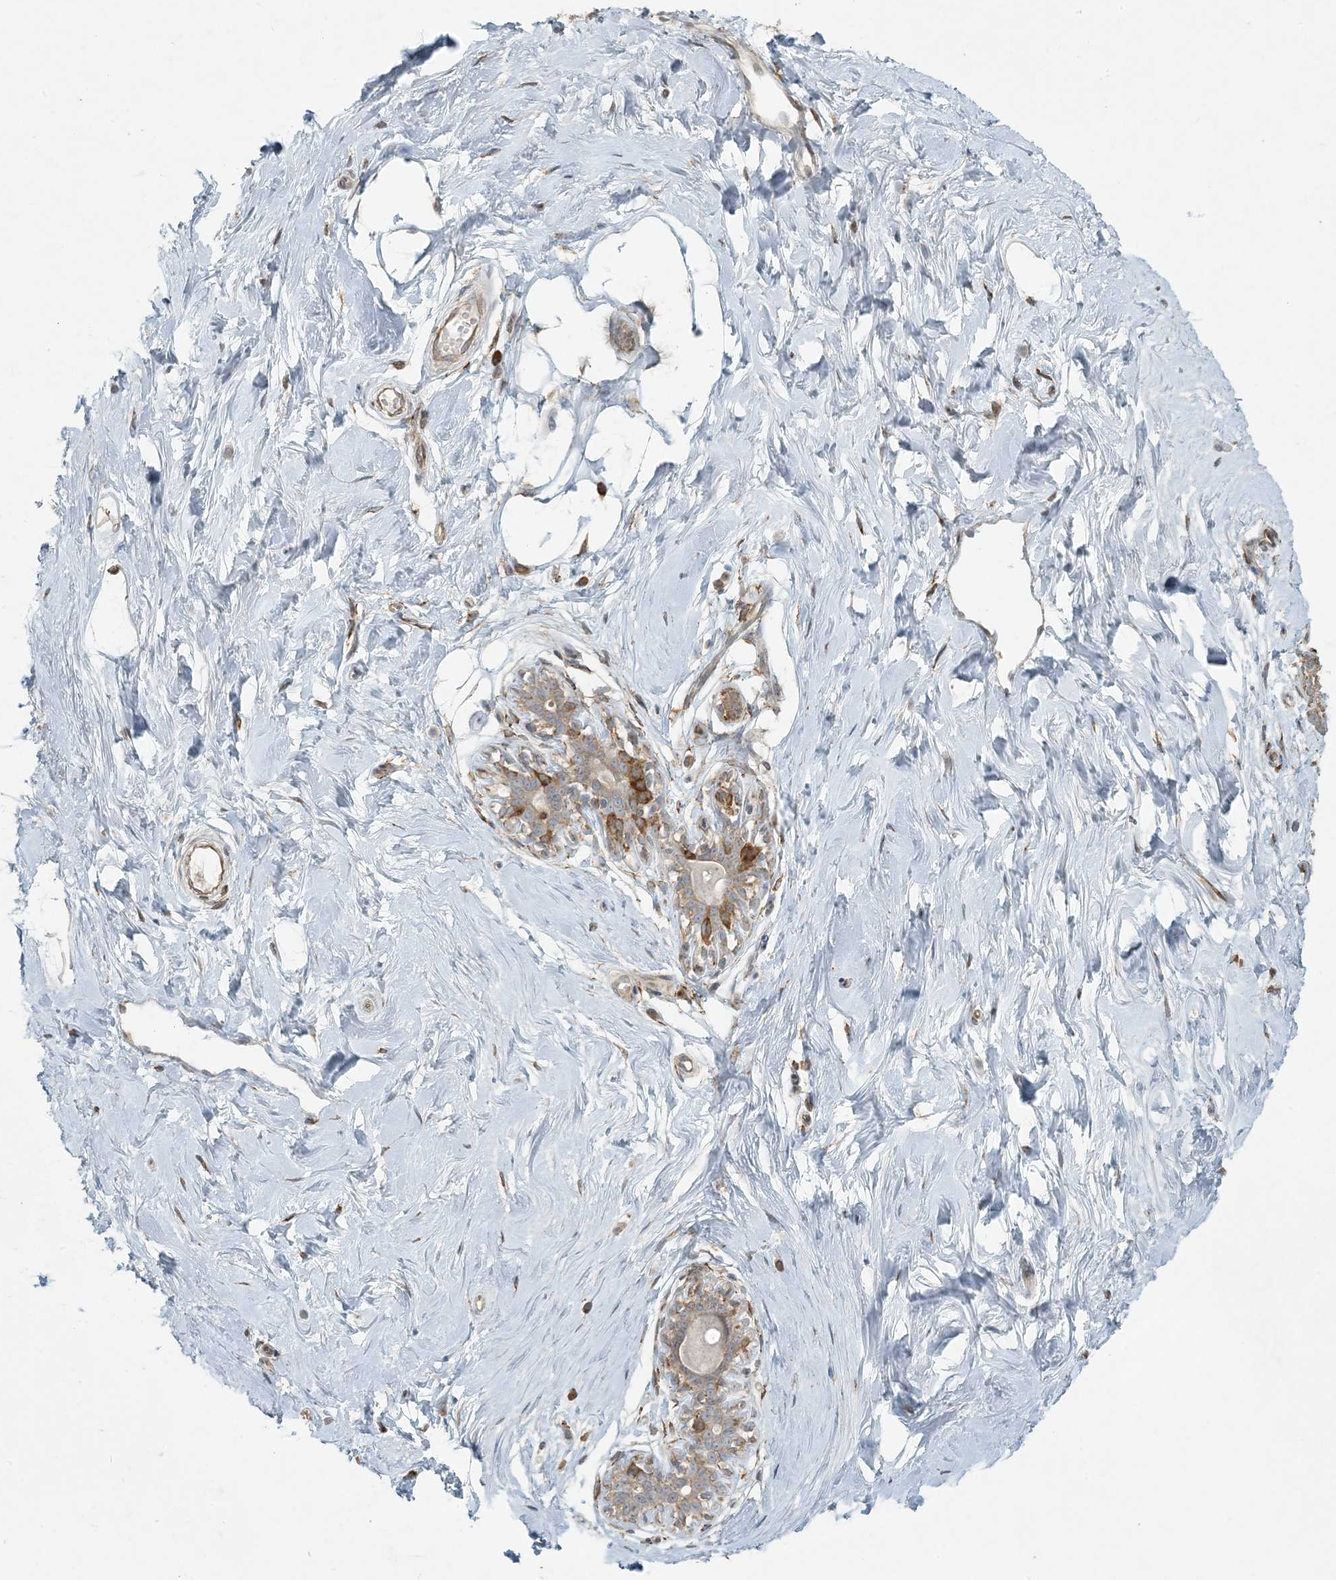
{"staining": {"intensity": "weak", "quantity": "25%-75%", "location": "cytoplasmic/membranous"}, "tissue": "breast", "cell_type": "Adipocytes", "image_type": "normal", "snomed": [{"axis": "morphology", "description": "Normal tissue, NOS"}, {"axis": "morphology", "description": "Adenoma, NOS"}, {"axis": "topography", "description": "Breast"}], "caption": "IHC (DAB (3,3'-diaminobenzidine)) staining of benign breast demonstrates weak cytoplasmic/membranous protein staining in approximately 25%-75% of adipocytes.", "gene": "HACL1", "patient": {"sex": "female", "age": 23}}